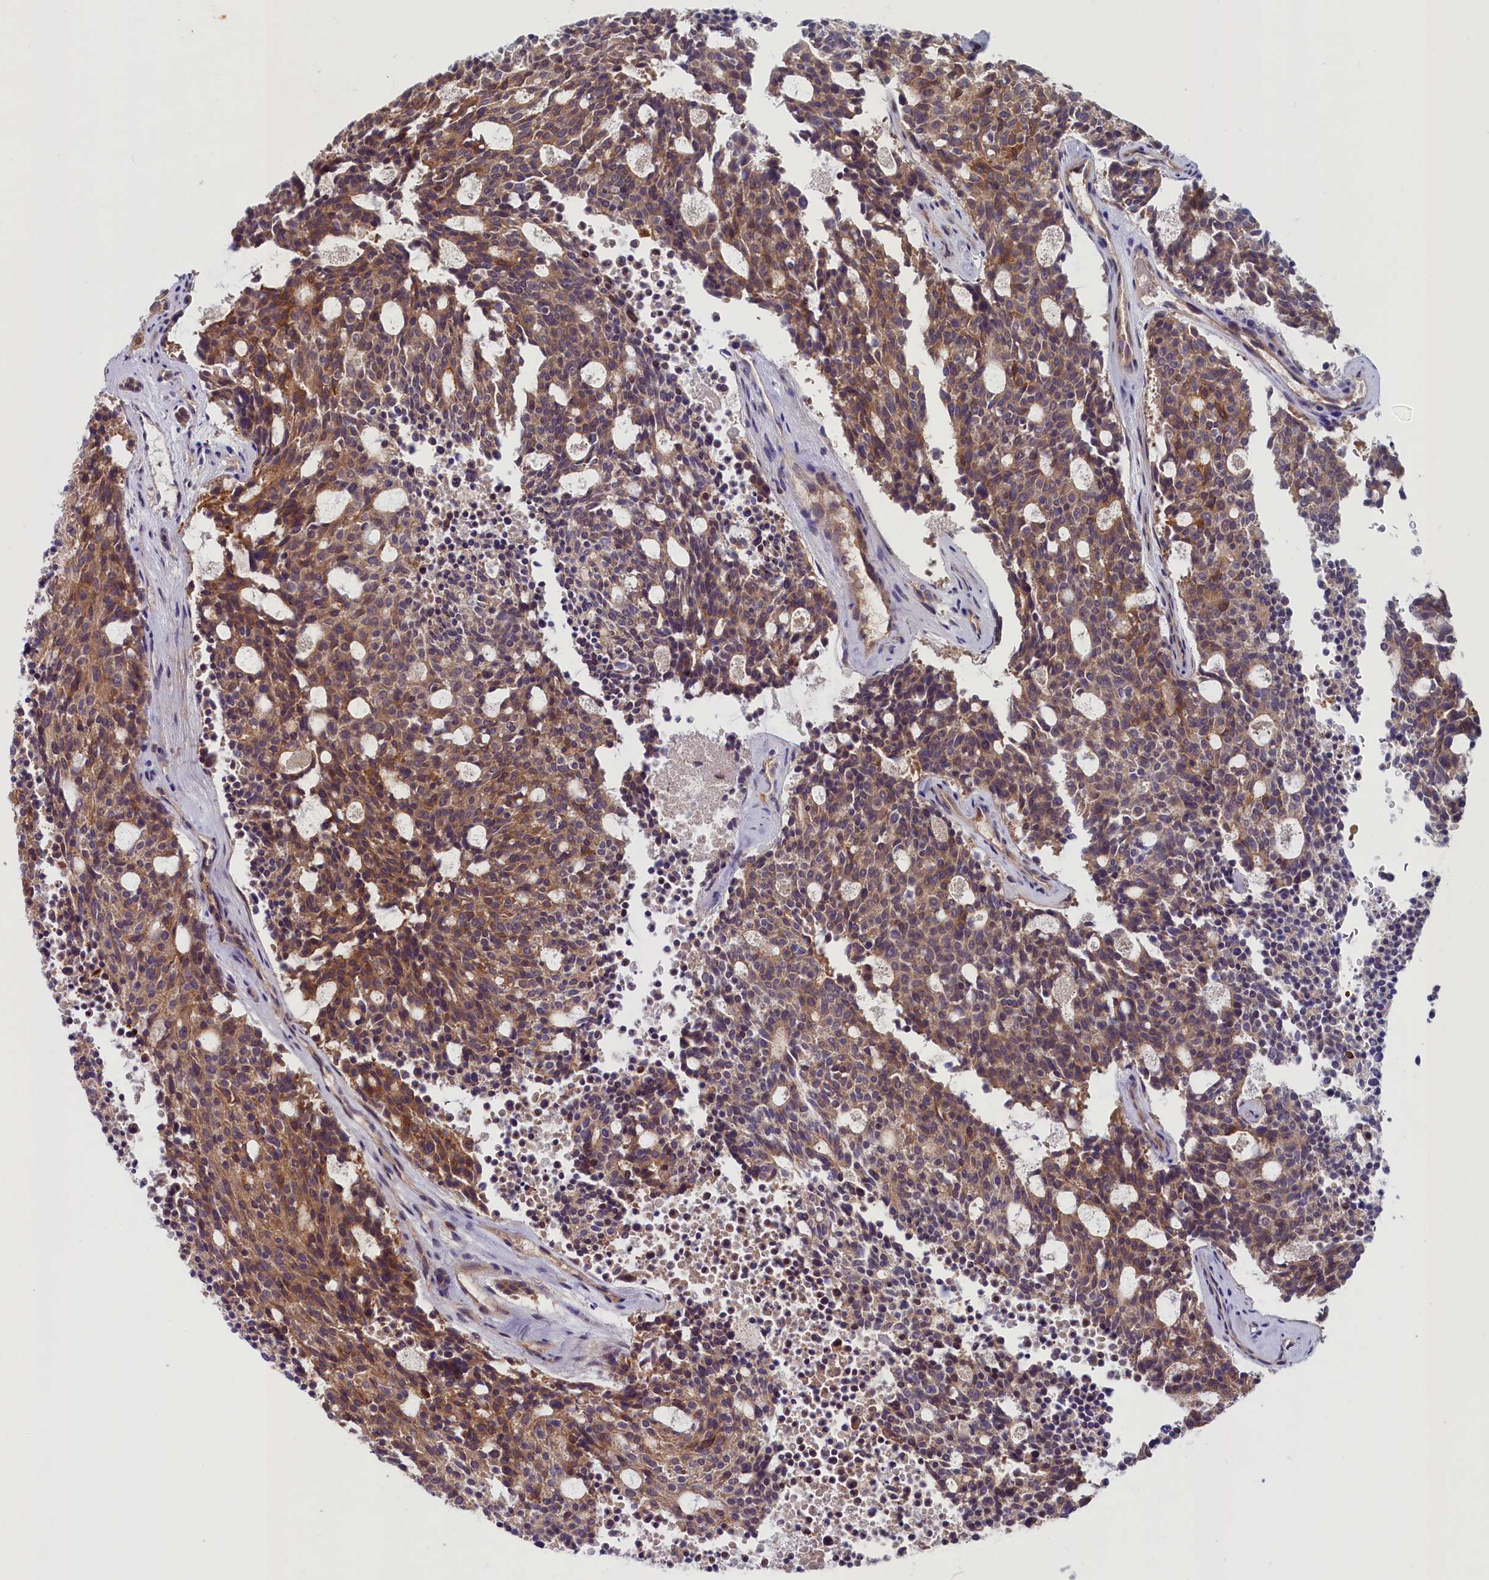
{"staining": {"intensity": "moderate", "quantity": ">75%", "location": "cytoplasmic/membranous"}, "tissue": "carcinoid", "cell_type": "Tumor cells", "image_type": "cancer", "snomed": [{"axis": "morphology", "description": "Carcinoid, malignant, NOS"}, {"axis": "topography", "description": "Pancreas"}], "caption": "Human carcinoid (malignant) stained with a protein marker displays moderate staining in tumor cells.", "gene": "MYO9B", "patient": {"sex": "female", "age": 54}}